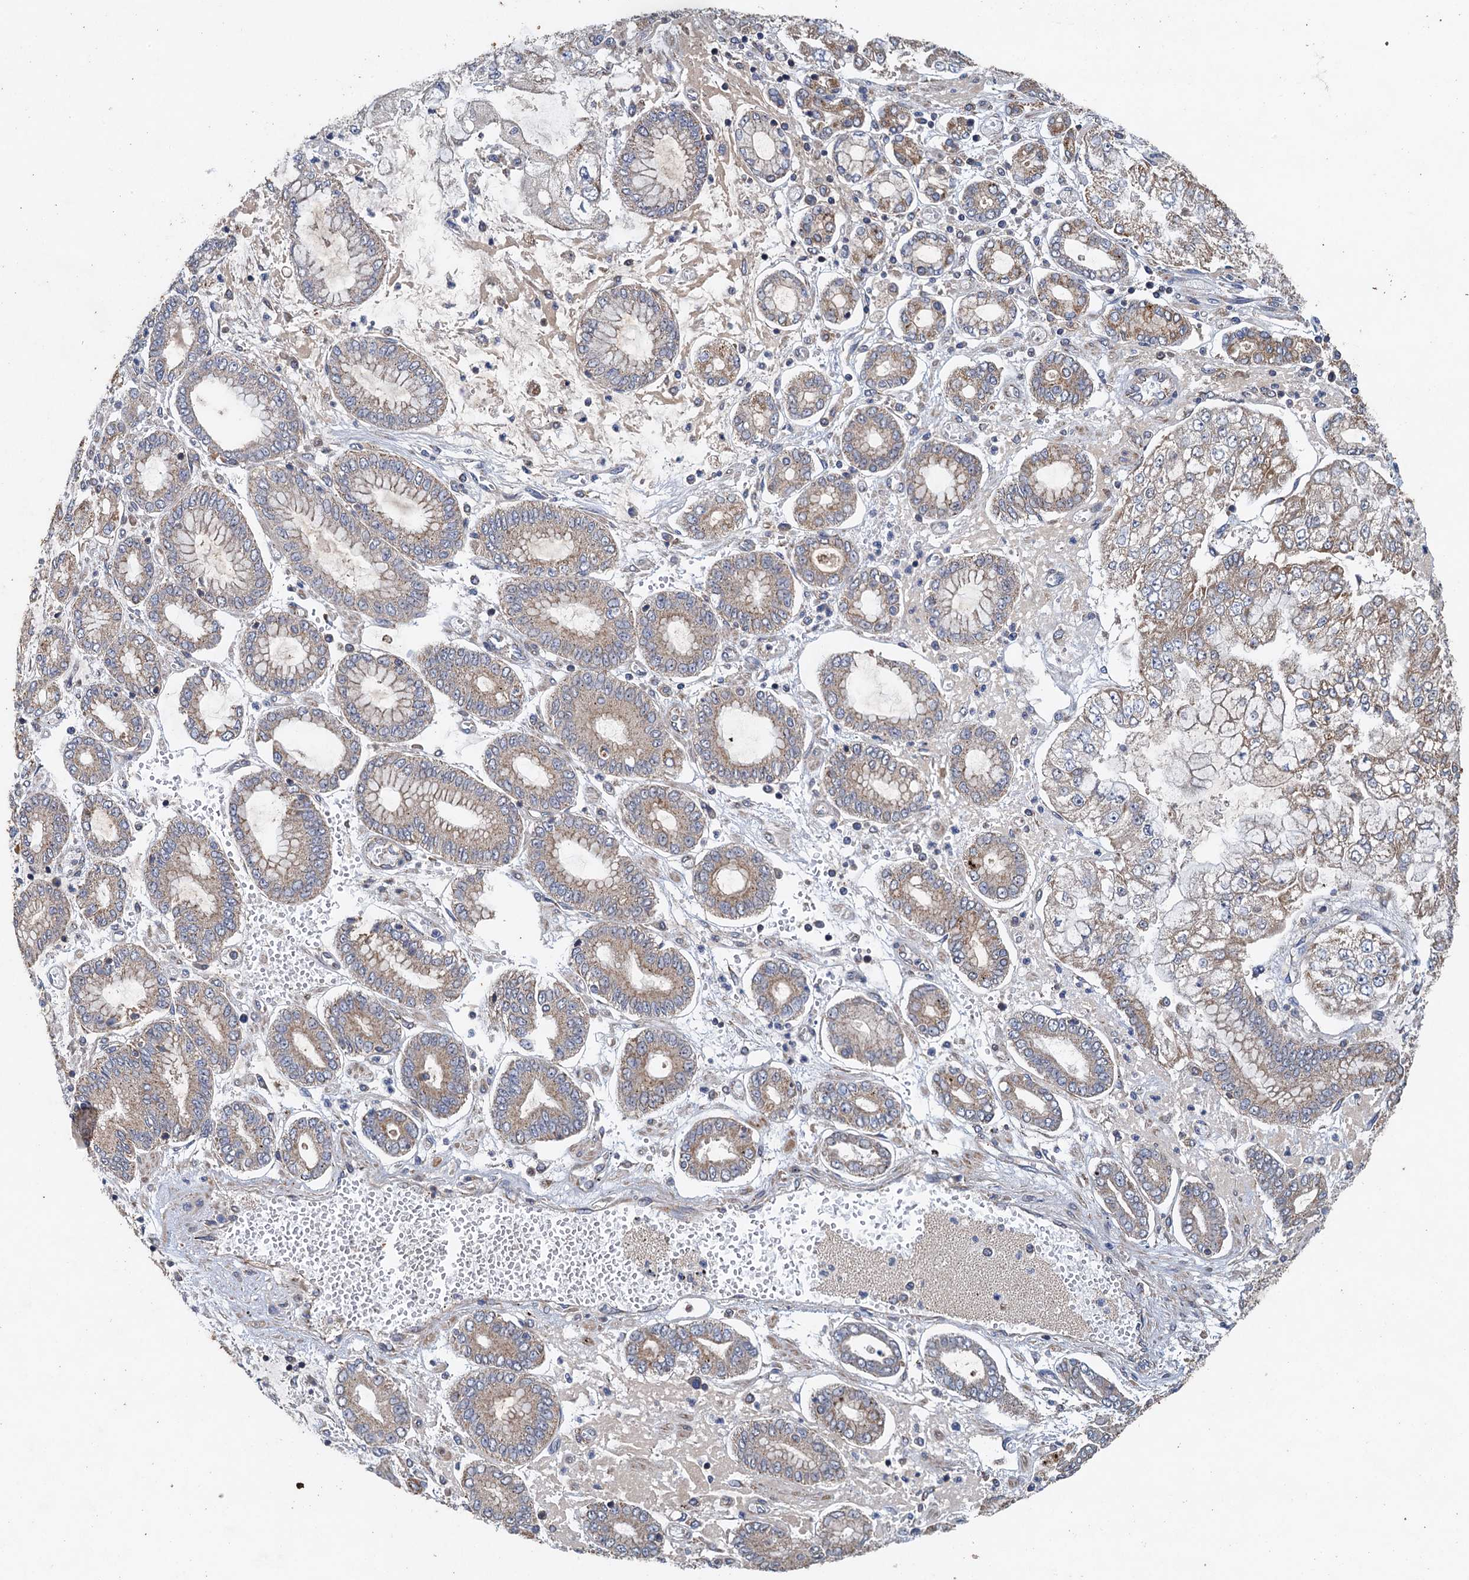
{"staining": {"intensity": "weak", "quantity": "25%-75%", "location": "cytoplasmic/membranous"}, "tissue": "stomach cancer", "cell_type": "Tumor cells", "image_type": "cancer", "snomed": [{"axis": "morphology", "description": "Adenocarcinoma, NOS"}, {"axis": "topography", "description": "Stomach"}], "caption": "Immunohistochemical staining of human adenocarcinoma (stomach) exhibits low levels of weak cytoplasmic/membranous protein positivity in about 25%-75% of tumor cells.", "gene": "BCS1L", "patient": {"sex": "male", "age": 76}}